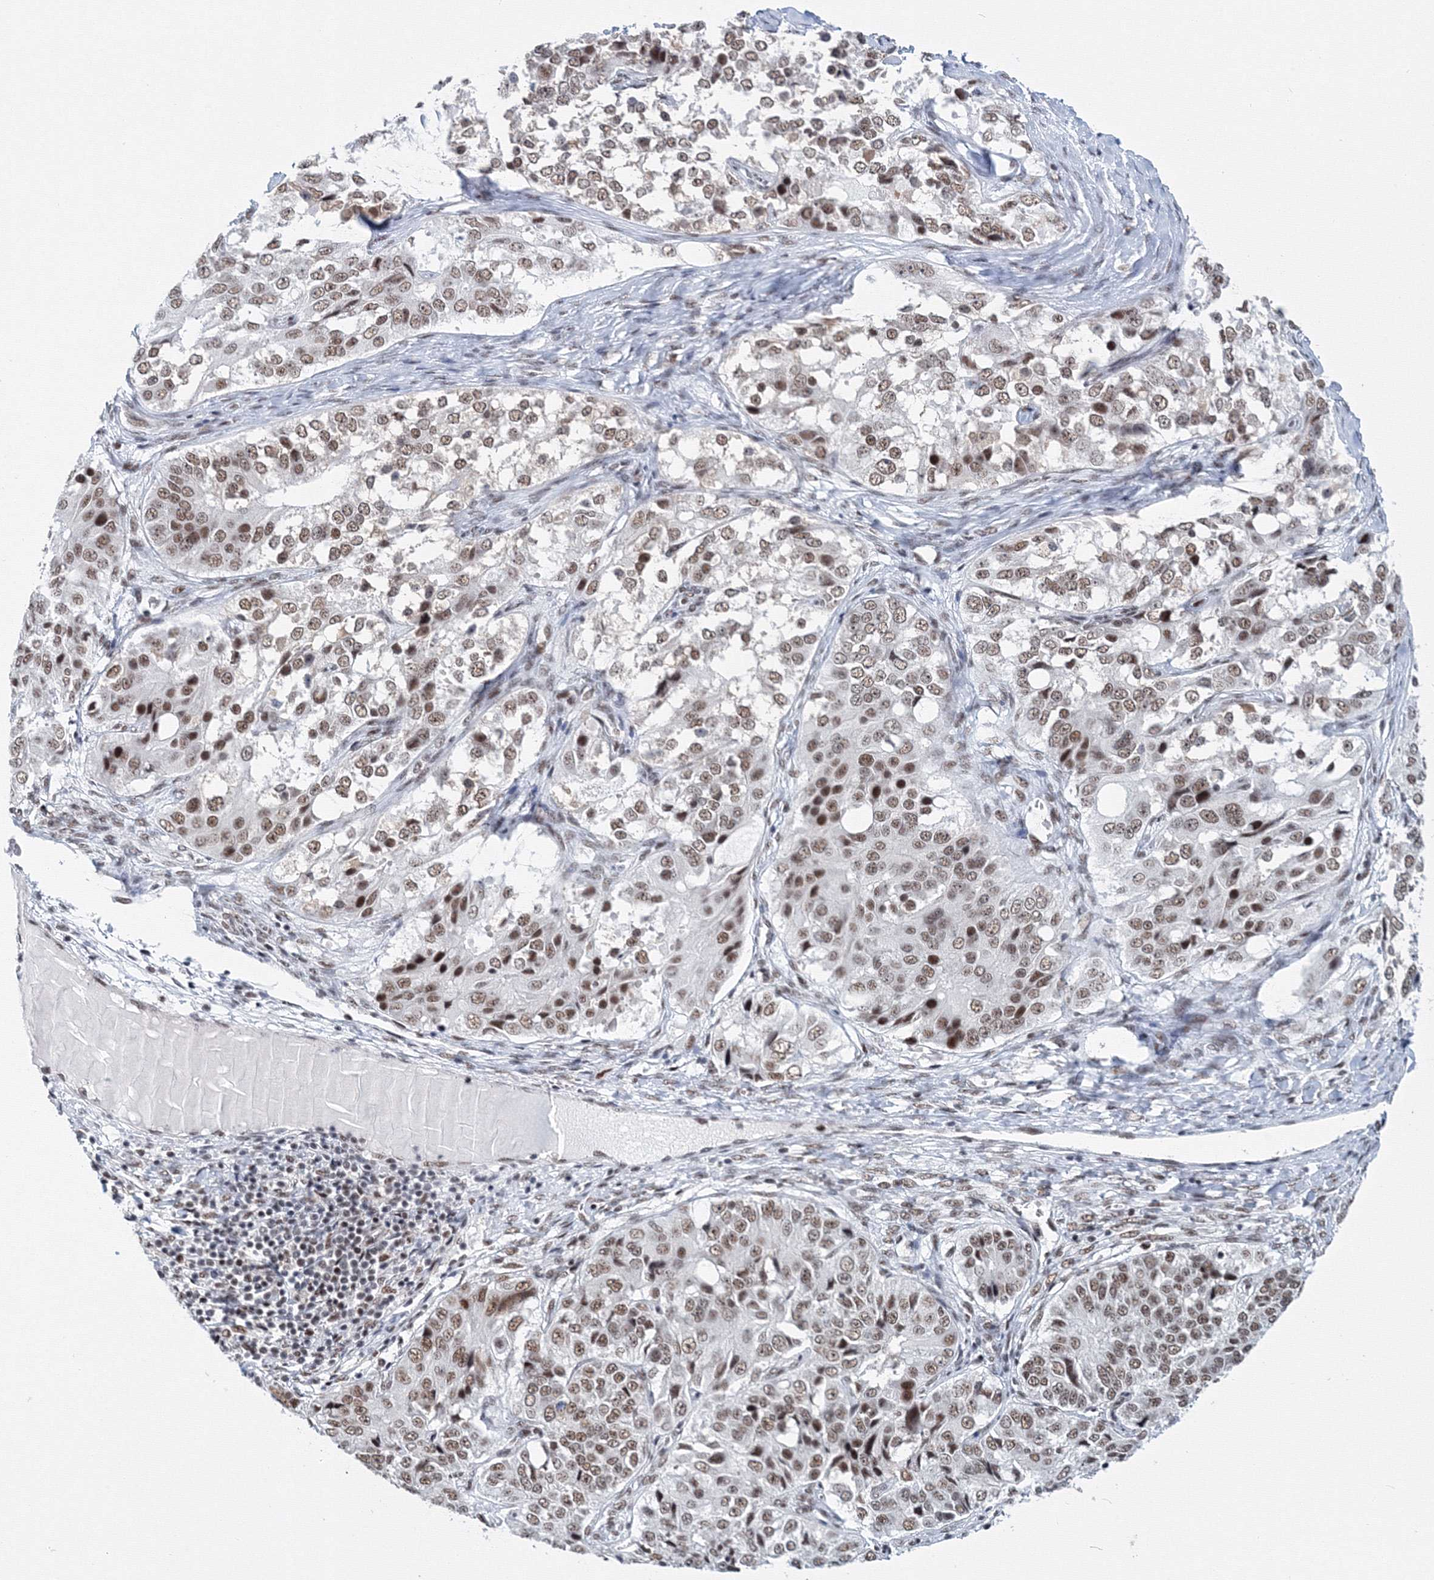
{"staining": {"intensity": "moderate", "quantity": ">75%", "location": "nuclear"}, "tissue": "ovarian cancer", "cell_type": "Tumor cells", "image_type": "cancer", "snomed": [{"axis": "morphology", "description": "Carcinoma, endometroid"}, {"axis": "topography", "description": "Ovary"}], "caption": "Ovarian cancer (endometroid carcinoma) stained with immunohistochemistry demonstrates moderate nuclear staining in approximately >75% of tumor cells.", "gene": "SF3B6", "patient": {"sex": "female", "age": 51}}